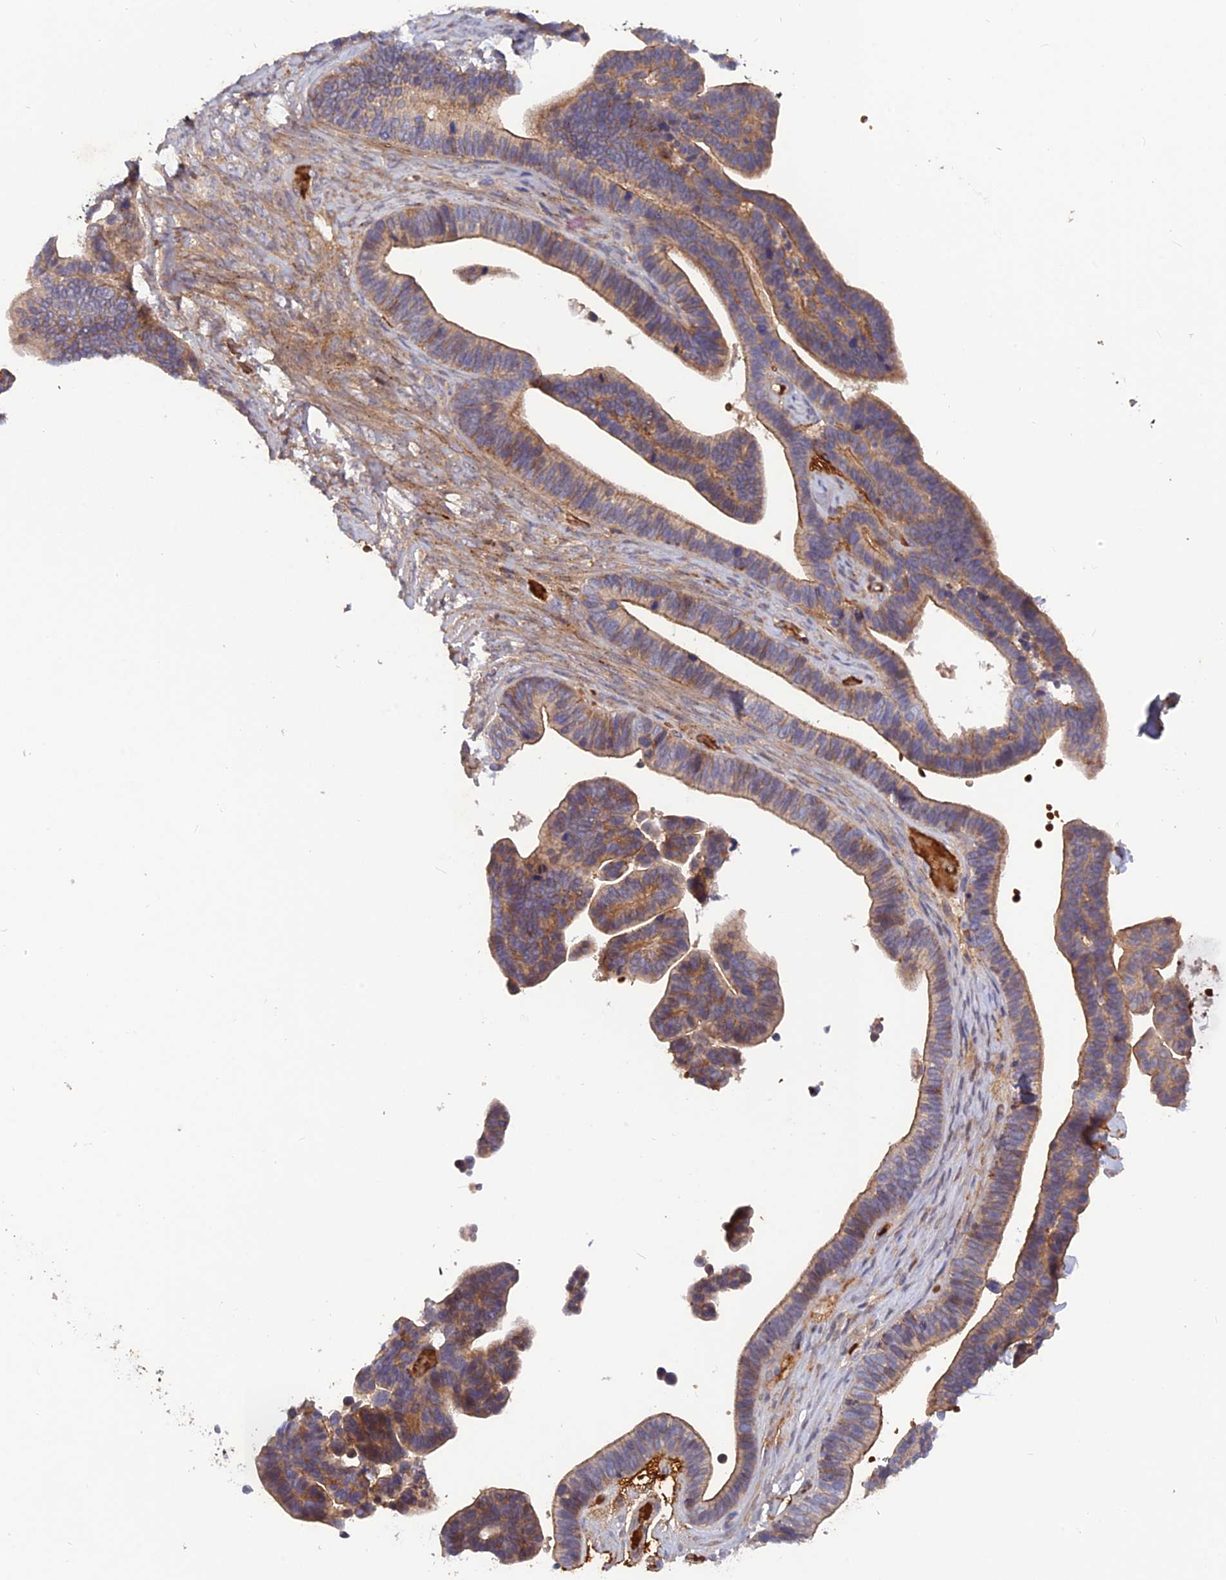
{"staining": {"intensity": "moderate", "quantity": ">75%", "location": "cytoplasmic/membranous"}, "tissue": "ovarian cancer", "cell_type": "Tumor cells", "image_type": "cancer", "snomed": [{"axis": "morphology", "description": "Cystadenocarcinoma, serous, NOS"}, {"axis": "topography", "description": "Ovary"}], "caption": "A micrograph of human ovarian cancer (serous cystadenocarcinoma) stained for a protein displays moderate cytoplasmic/membranous brown staining in tumor cells.", "gene": "CPNE7", "patient": {"sex": "female", "age": 56}}